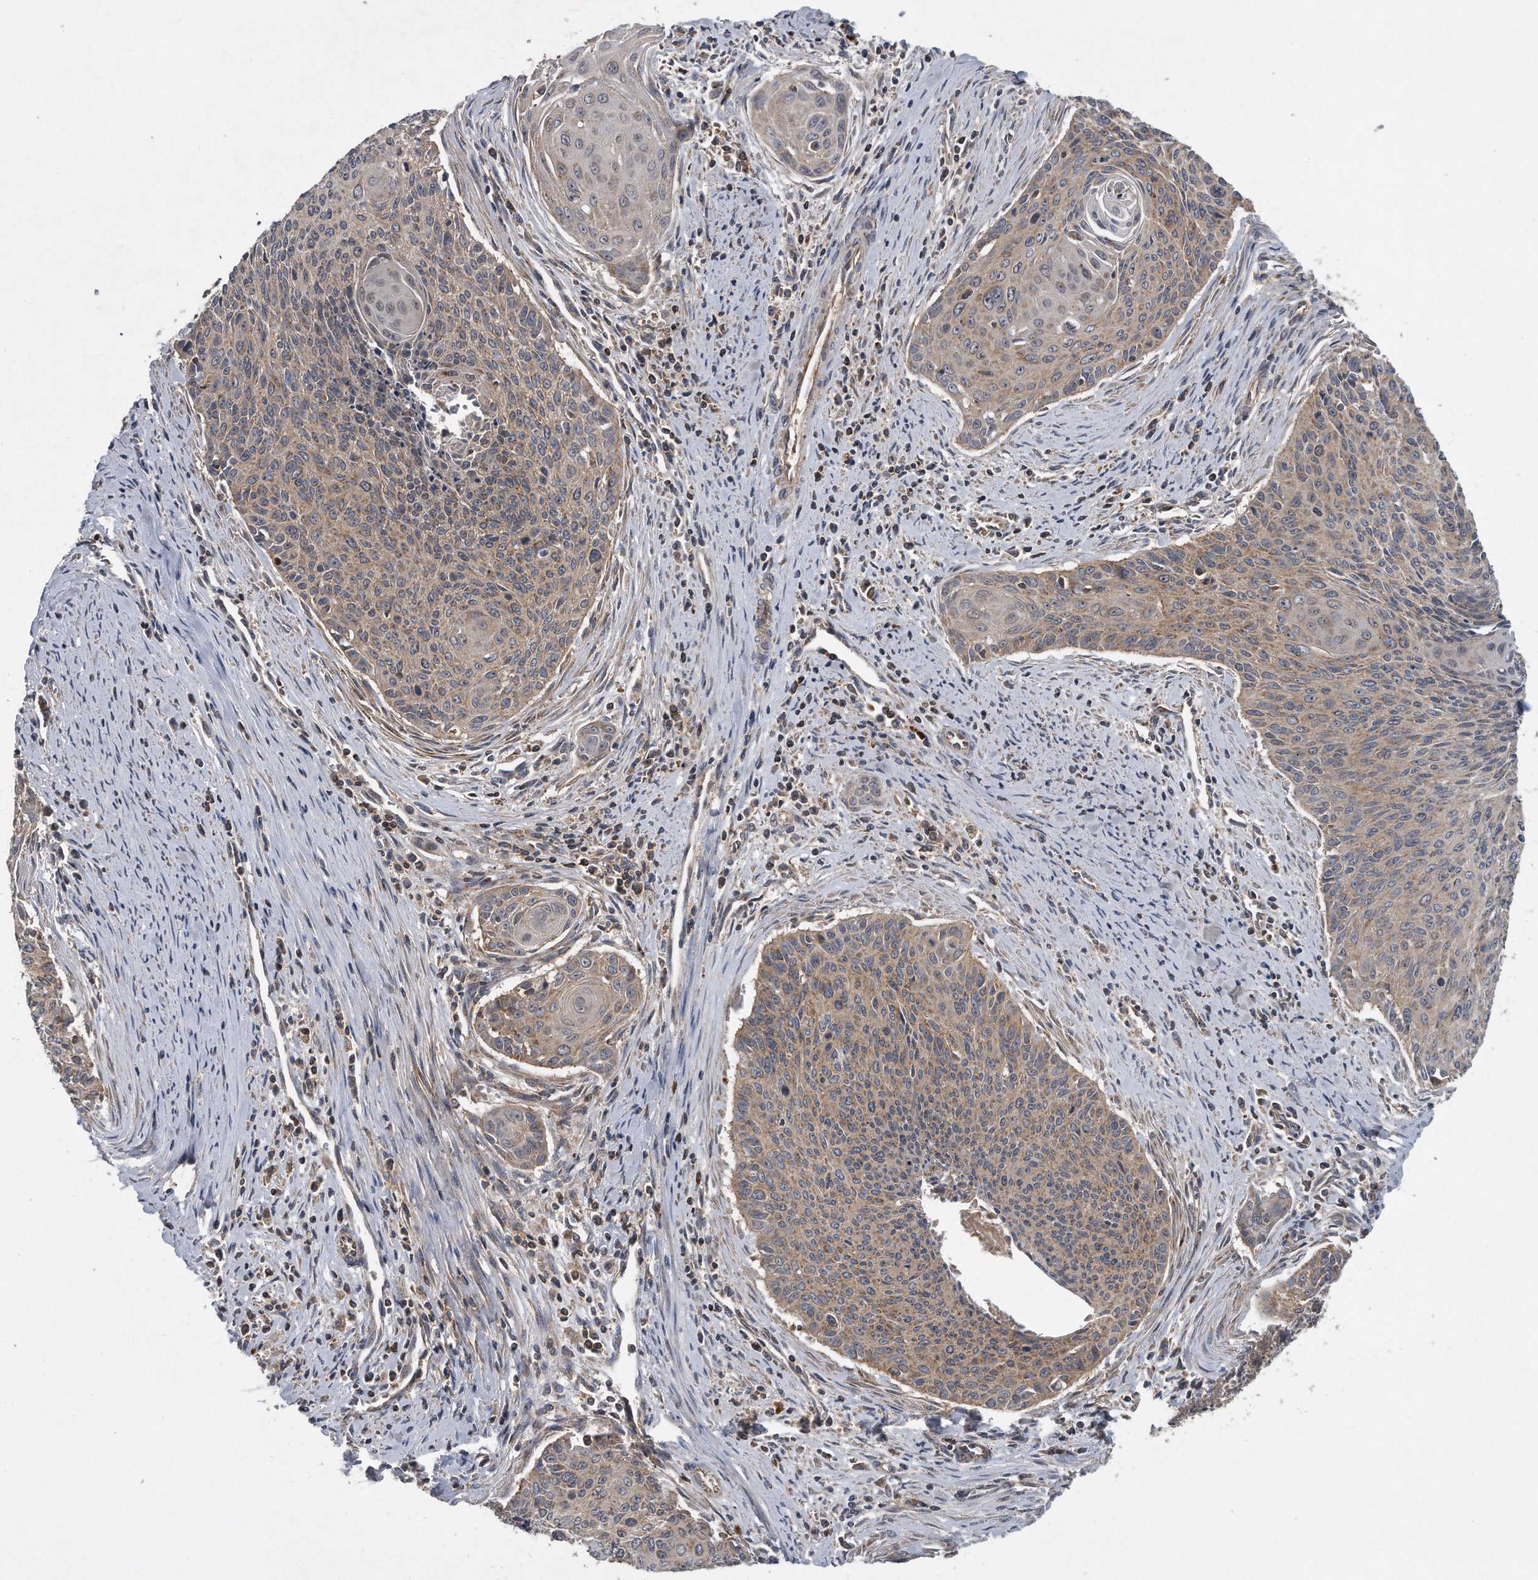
{"staining": {"intensity": "weak", "quantity": ">75%", "location": "cytoplasmic/membranous"}, "tissue": "cervical cancer", "cell_type": "Tumor cells", "image_type": "cancer", "snomed": [{"axis": "morphology", "description": "Squamous cell carcinoma, NOS"}, {"axis": "topography", "description": "Cervix"}], "caption": "There is low levels of weak cytoplasmic/membranous staining in tumor cells of cervical cancer, as demonstrated by immunohistochemical staining (brown color).", "gene": "ALPK2", "patient": {"sex": "female", "age": 55}}